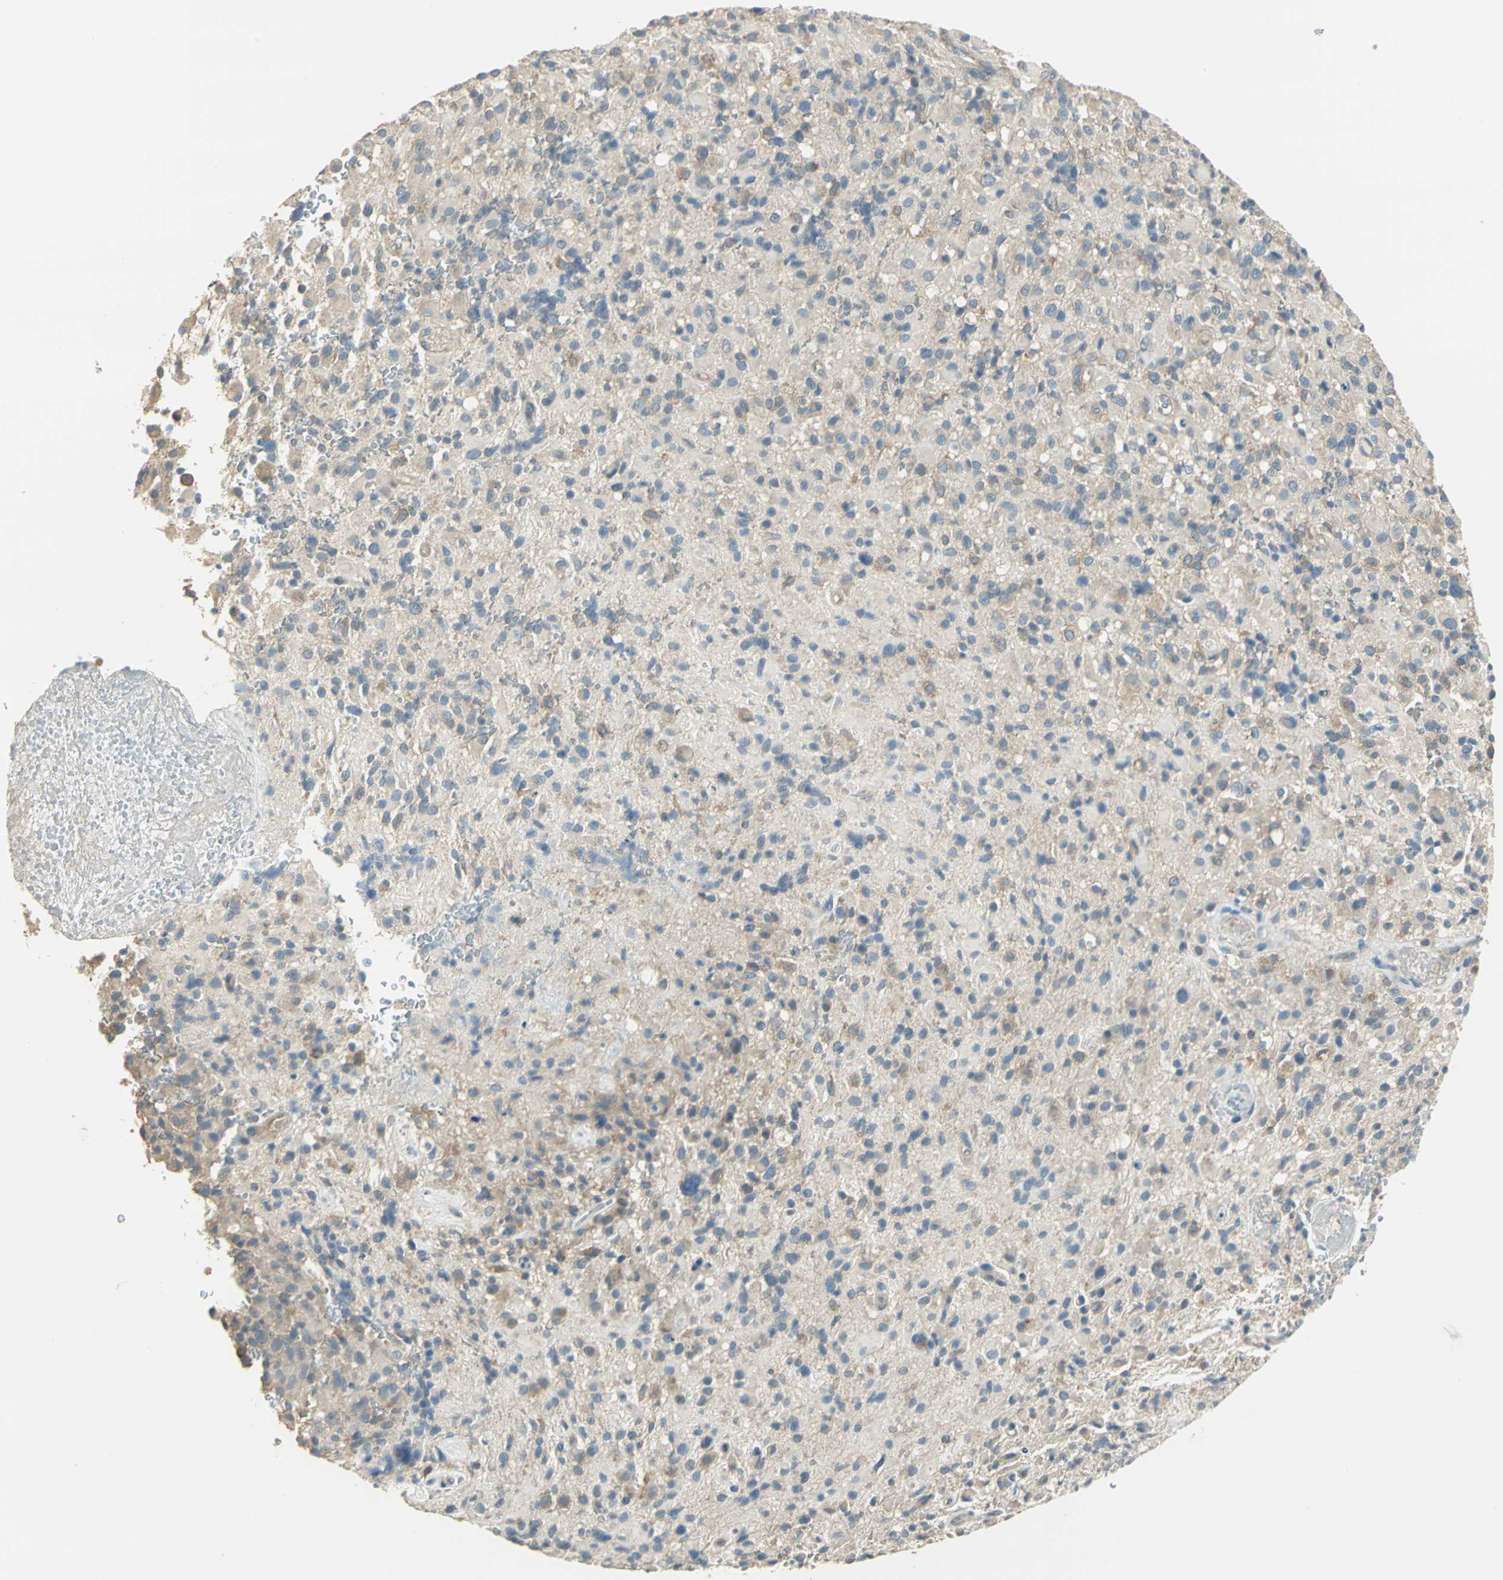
{"staining": {"intensity": "moderate", "quantity": "<25%", "location": "cytoplasmic/membranous"}, "tissue": "glioma", "cell_type": "Tumor cells", "image_type": "cancer", "snomed": [{"axis": "morphology", "description": "Glioma, malignant, High grade"}, {"axis": "topography", "description": "Brain"}], "caption": "The immunohistochemical stain shows moderate cytoplasmic/membranous positivity in tumor cells of malignant high-grade glioma tissue. (Stains: DAB in brown, nuclei in blue, Microscopy: brightfield microscopy at high magnification).", "gene": "SHC2", "patient": {"sex": "male", "age": 71}}